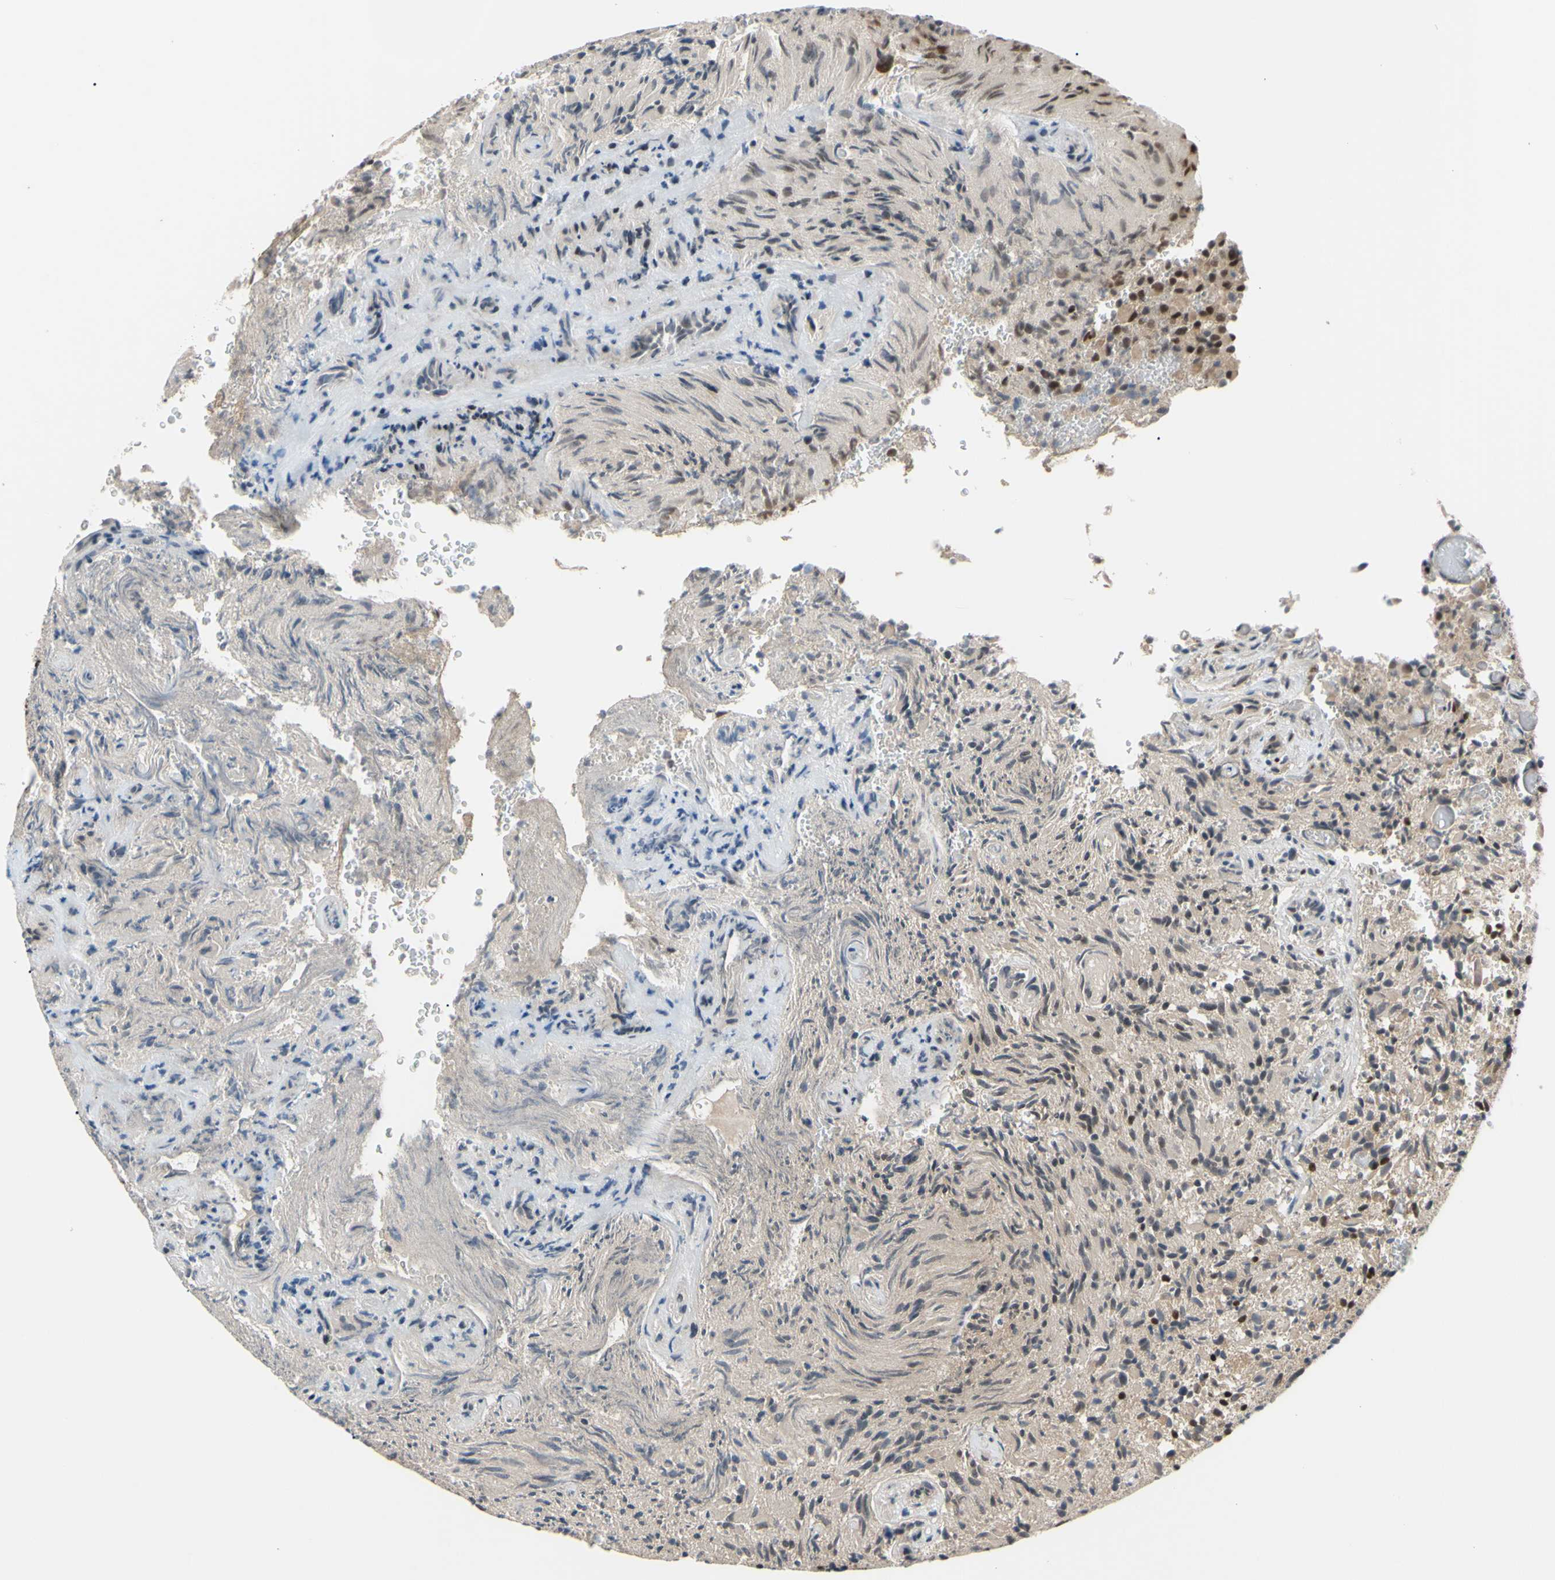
{"staining": {"intensity": "moderate", "quantity": "25%-75%", "location": "cytoplasmic/membranous,nuclear"}, "tissue": "glioma", "cell_type": "Tumor cells", "image_type": "cancer", "snomed": [{"axis": "morphology", "description": "Glioma, malignant, High grade"}, {"axis": "topography", "description": "Brain"}], "caption": "The micrograph exhibits staining of malignant high-grade glioma, revealing moderate cytoplasmic/membranous and nuclear protein staining (brown color) within tumor cells.", "gene": "SP4", "patient": {"sex": "male", "age": 71}}